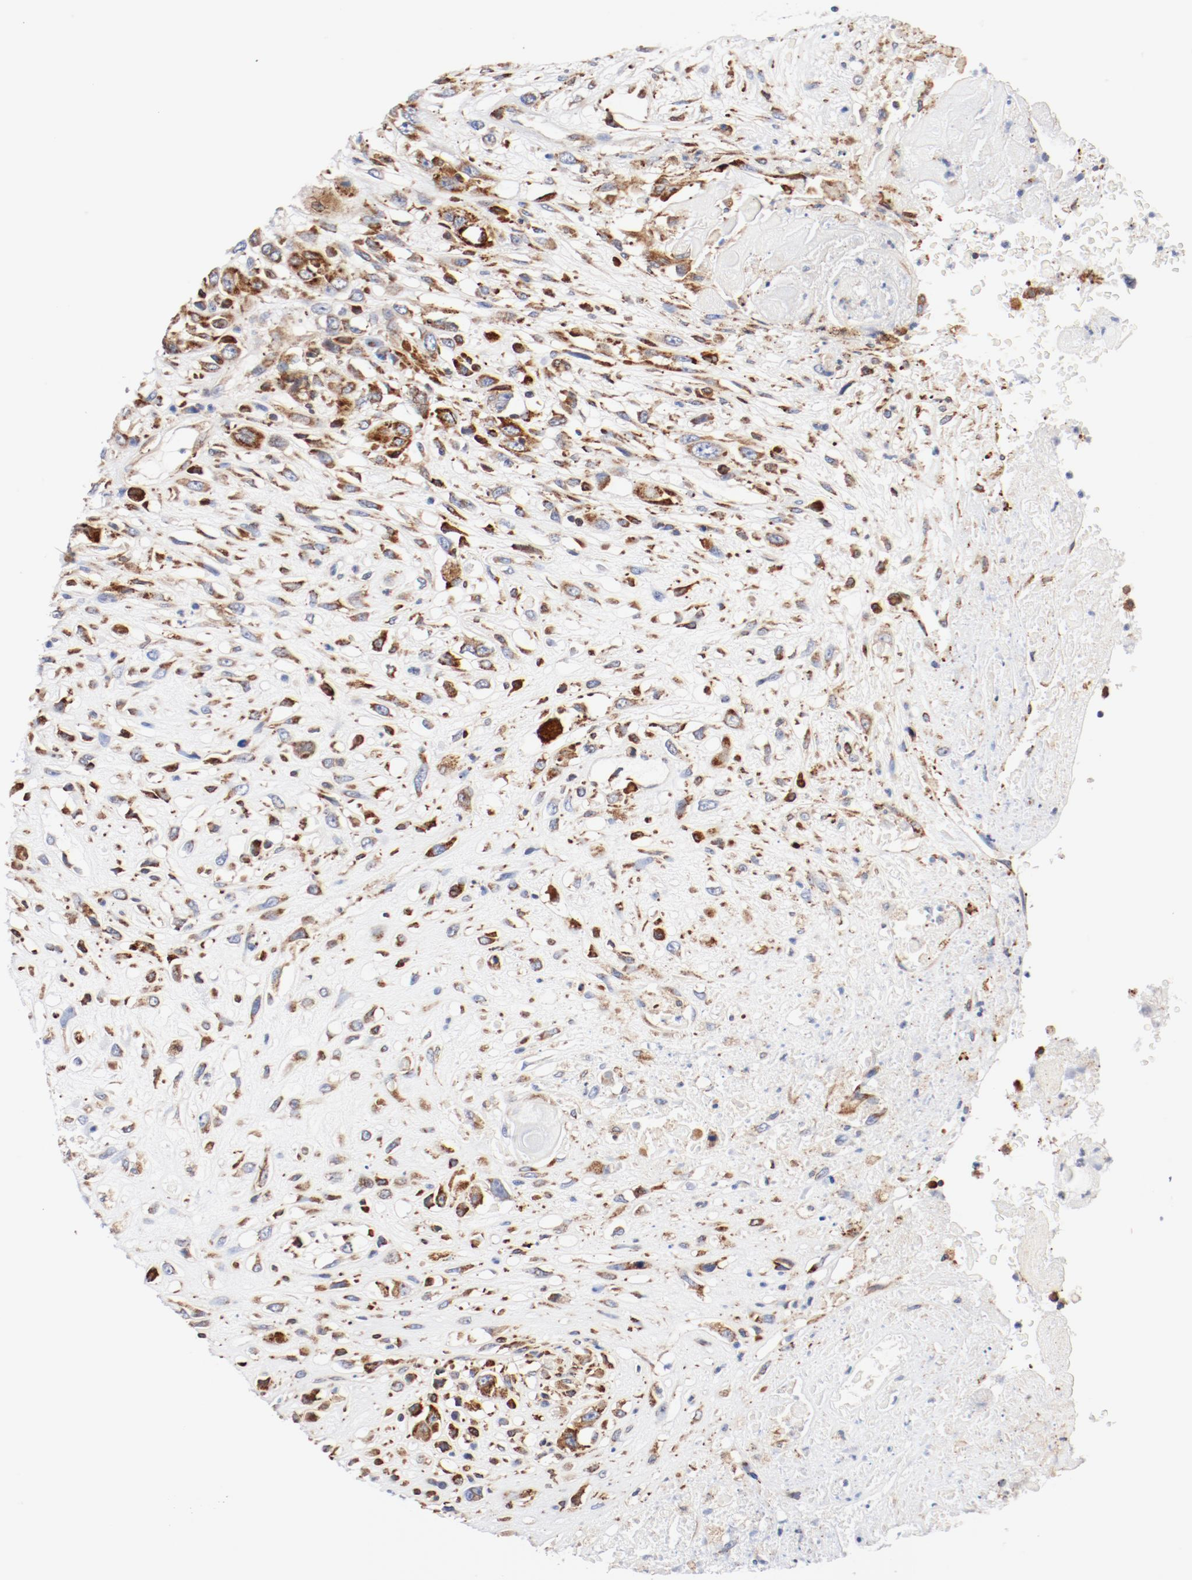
{"staining": {"intensity": "moderate", "quantity": ">75%", "location": "cytoplasmic/membranous"}, "tissue": "head and neck cancer", "cell_type": "Tumor cells", "image_type": "cancer", "snomed": [{"axis": "morphology", "description": "Necrosis, NOS"}, {"axis": "morphology", "description": "Neoplasm, malignant, NOS"}, {"axis": "topography", "description": "Salivary gland"}, {"axis": "topography", "description": "Head-Neck"}], "caption": "The image reveals immunohistochemical staining of head and neck malignant neoplasm. There is moderate cytoplasmic/membranous positivity is appreciated in approximately >75% of tumor cells.", "gene": "PDPK1", "patient": {"sex": "male", "age": 43}}